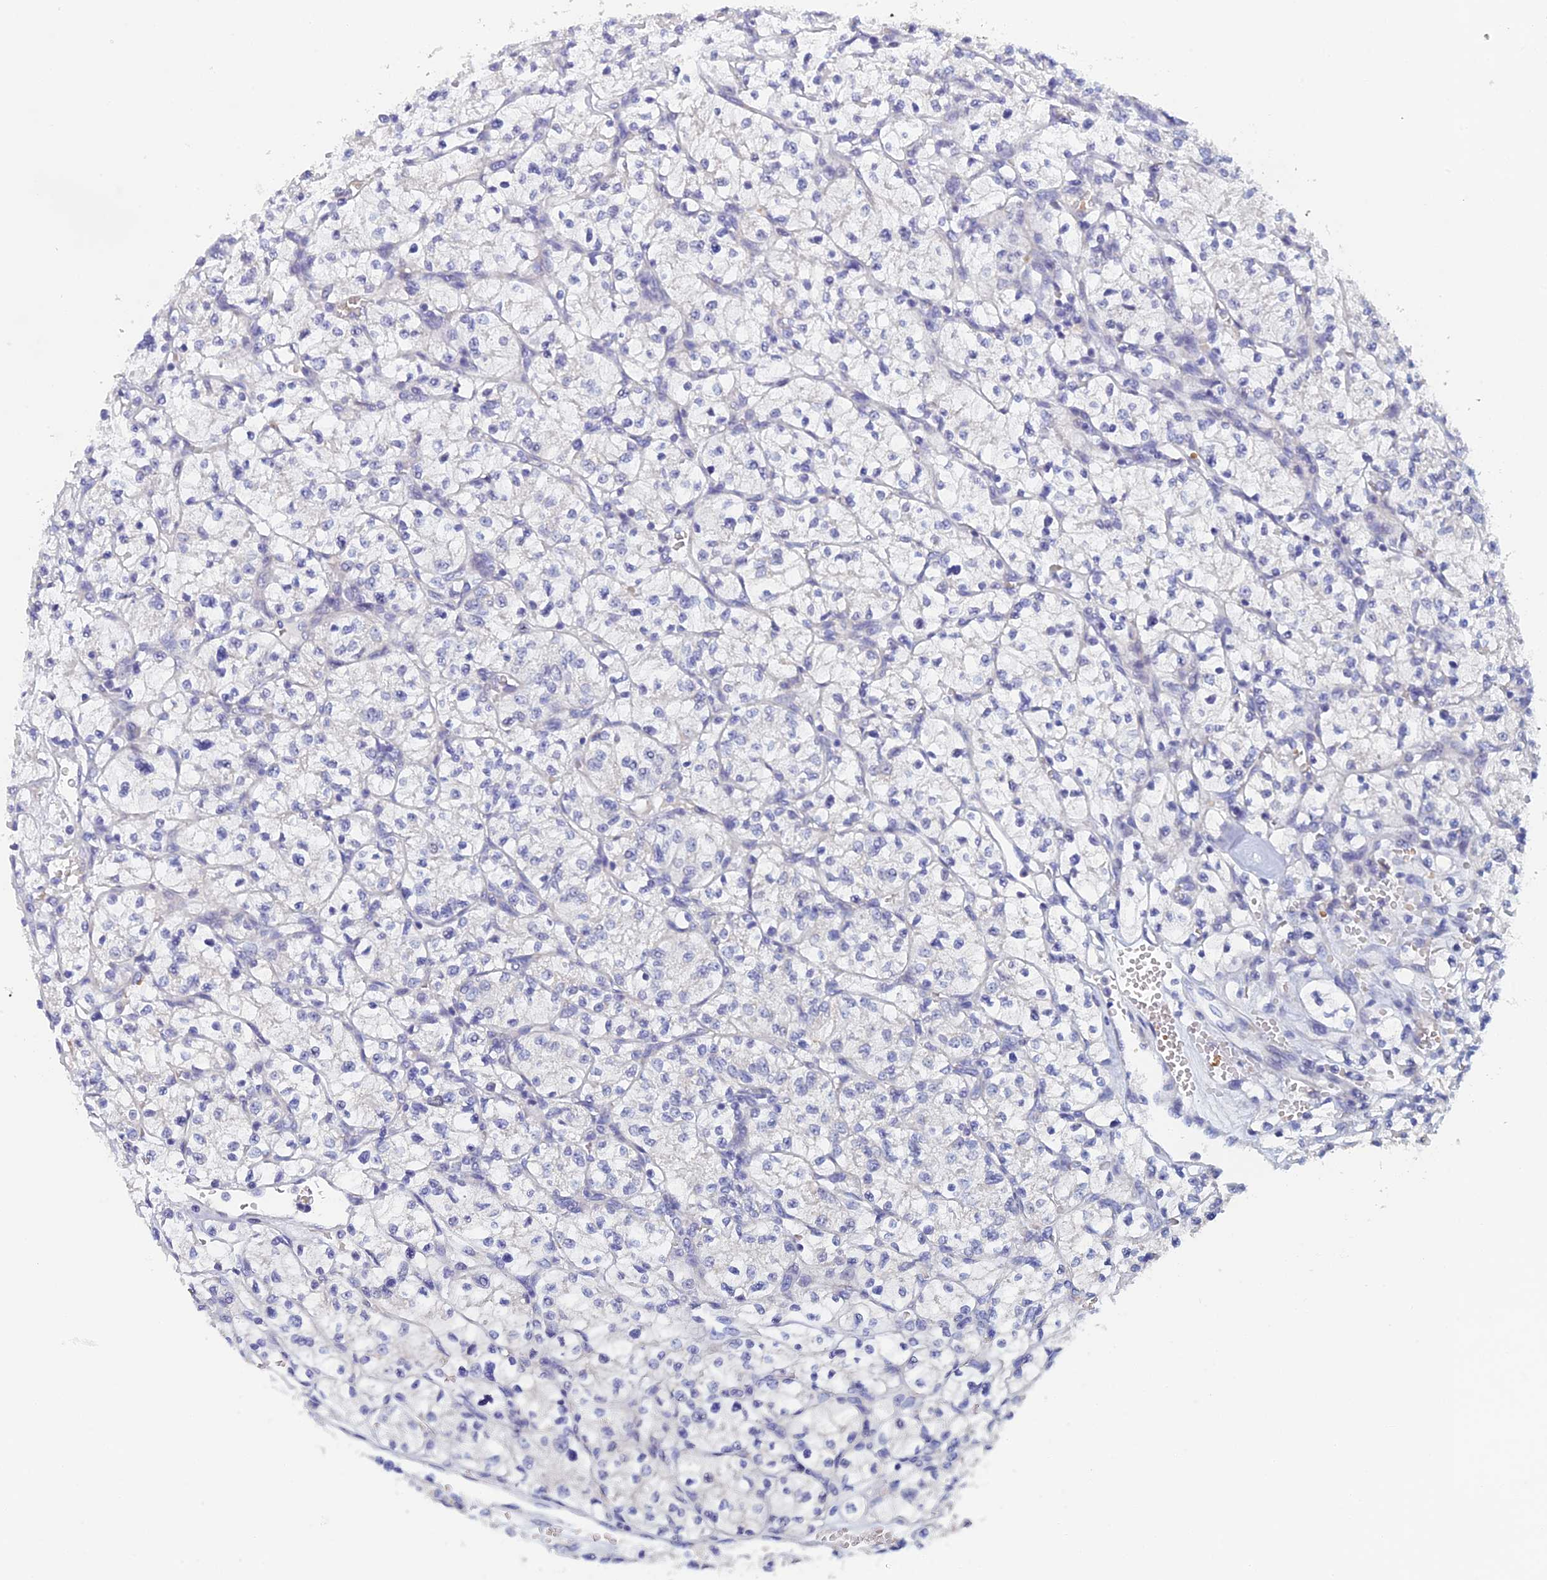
{"staining": {"intensity": "negative", "quantity": "none", "location": "none"}, "tissue": "renal cancer", "cell_type": "Tumor cells", "image_type": "cancer", "snomed": [{"axis": "morphology", "description": "Adenocarcinoma, NOS"}, {"axis": "topography", "description": "Kidney"}], "caption": "The histopathology image exhibits no staining of tumor cells in renal adenocarcinoma.", "gene": "GIPC1", "patient": {"sex": "female", "age": 64}}